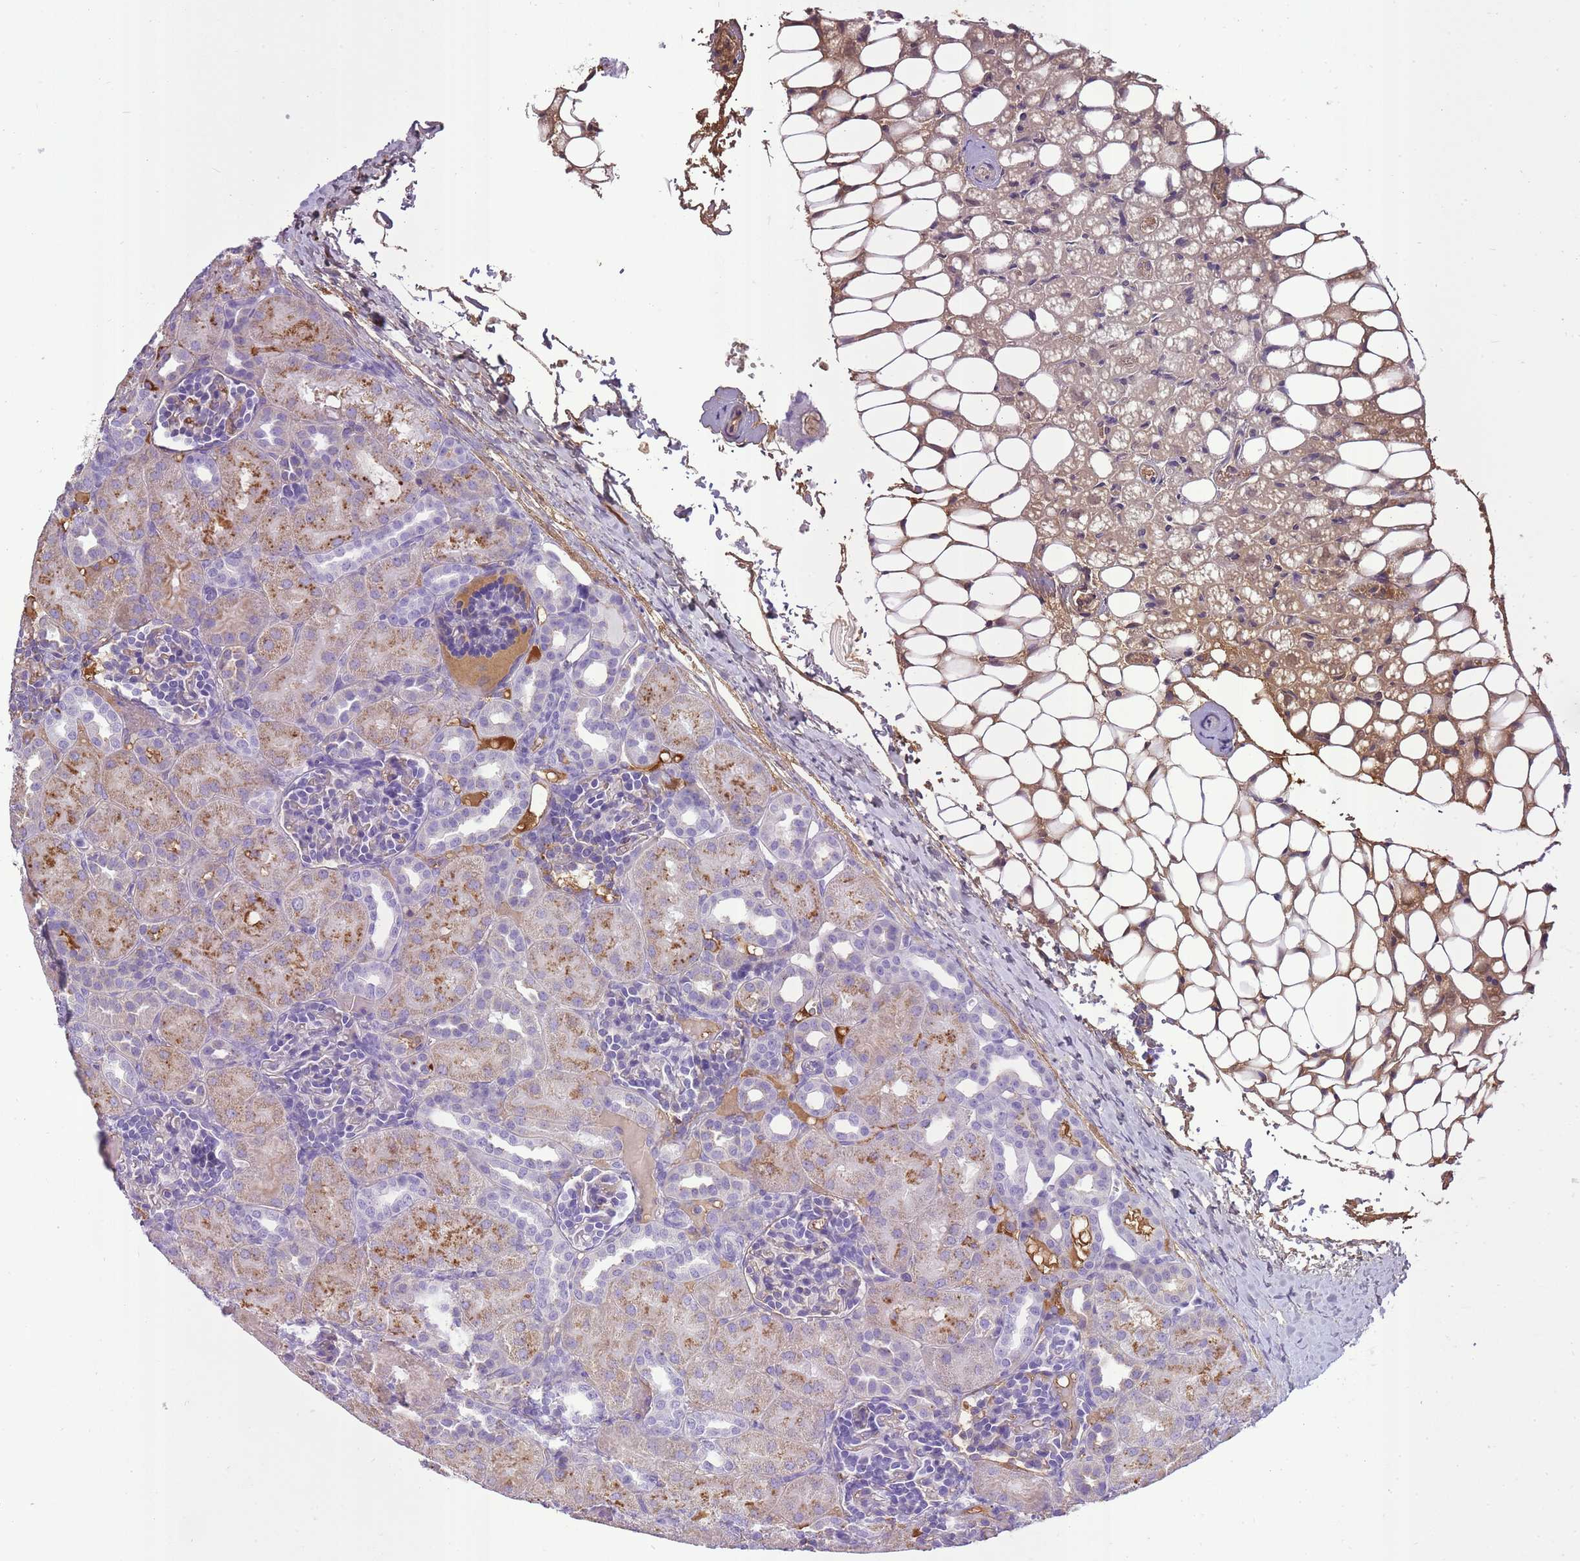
{"staining": {"intensity": "negative", "quantity": "none", "location": "none"}, "tissue": "kidney", "cell_type": "Cells in glomeruli", "image_type": "normal", "snomed": [{"axis": "morphology", "description": "Normal tissue, NOS"}, {"axis": "topography", "description": "Kidney"}], "caption": "Kidney was stained to show a protein in brown. There is no significant staining in cells in glomeruli. (Immunohistochemistry (ihc), brightfield microscopy, high magnification).", "gene": "IGKV1", "patient": {"sex": "male", "age": 1}}